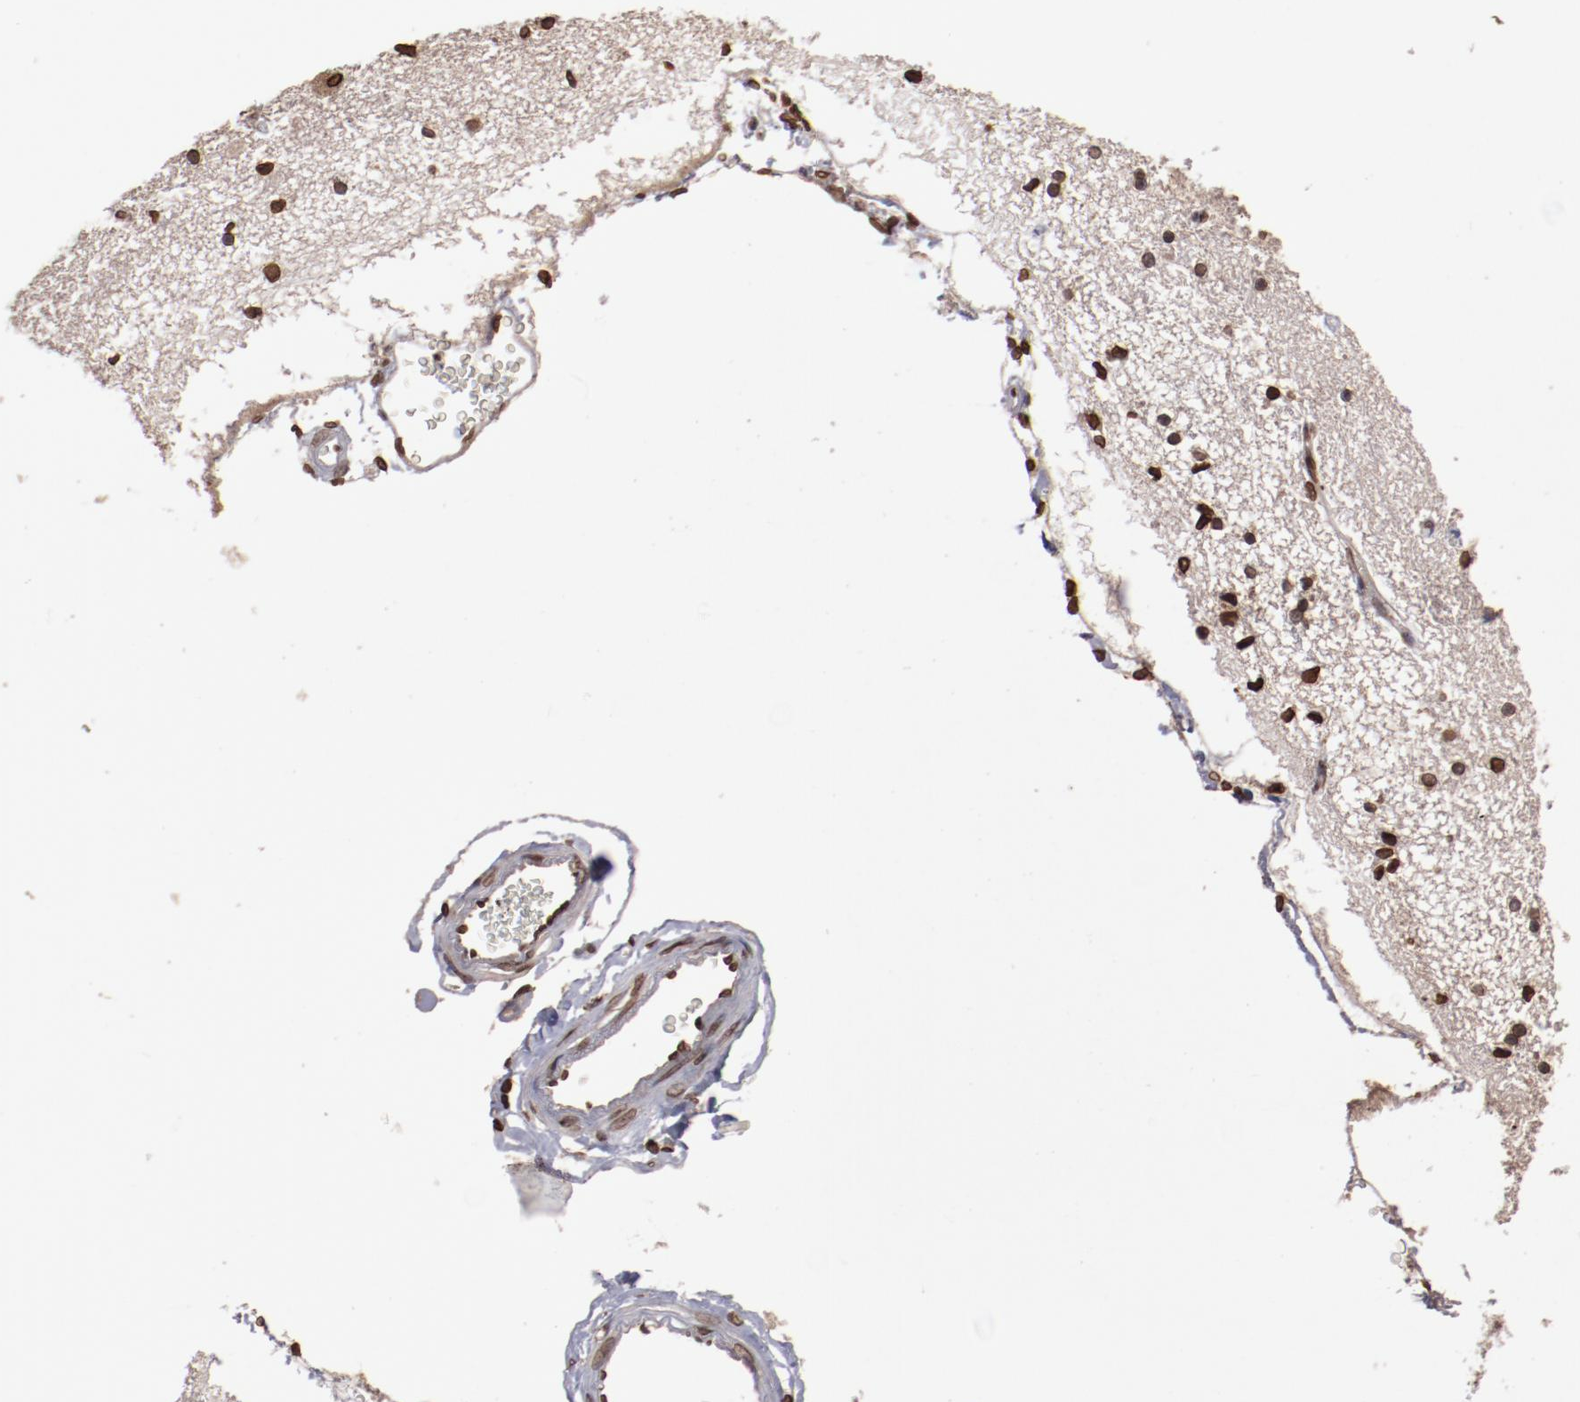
{"staining": {"intensity": "moderate", "quantity": ">75%", "location": "nuclear"}, "tissue": "hippocampus", "cell_type": "Glial cells", "image_type": "normal", "snomed": [{"axis": "morphology", "description": "Normal tissue, NOS"}, {"axis": "topography", "description": "Hippocampus"}], "caption": "A medium amount of moderate nuclear expression is identified in approximately >75% of glial cells in unremarkable hippocampus.", "gene": "AKT1", "patient": {"sex": "female", "age": 54}}